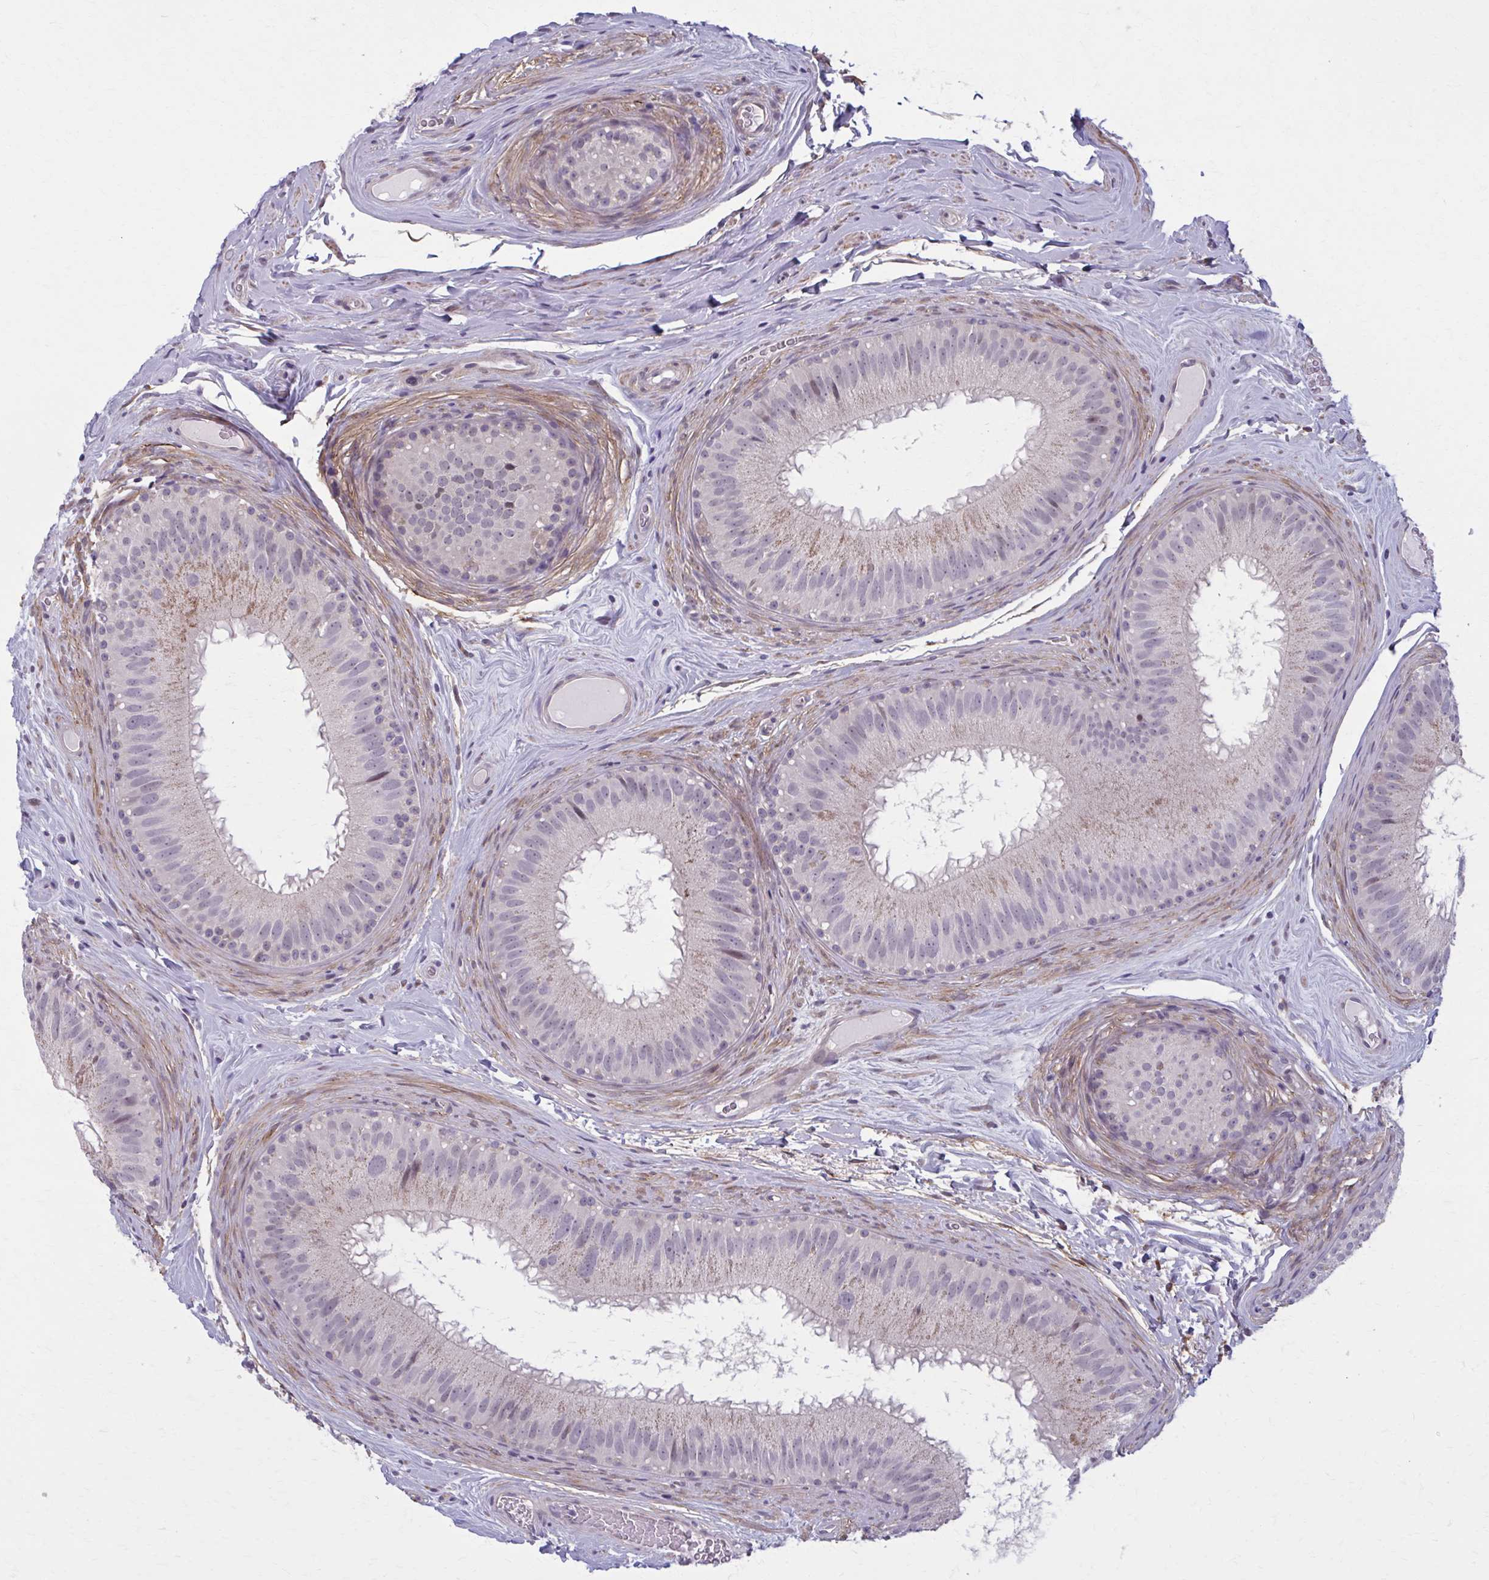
{"staining": {"intensity": "weak", "quantity": "25%-75%", "location": "cytoplasmic/membranous"}, "tissue": "epididymis", "cell_type": "Glandular cells", "image_type": "normal", "snomed": [{"axis": "morphology", "description": "Normal tissue, NOS"}, {"axis": "topography", "description": "Epididymis"}], "caption": "Weak cytoplasmic/membranous protein staining is appreciated in approximately 25%-75% of glandular cells in epididymis. (Stains: DAB in brown, nuclei in blue, Microscopy: brightfield microscopy at high magnification).", "gene": "NUMBL", "patient": {"sex": "male", "age": 44}}